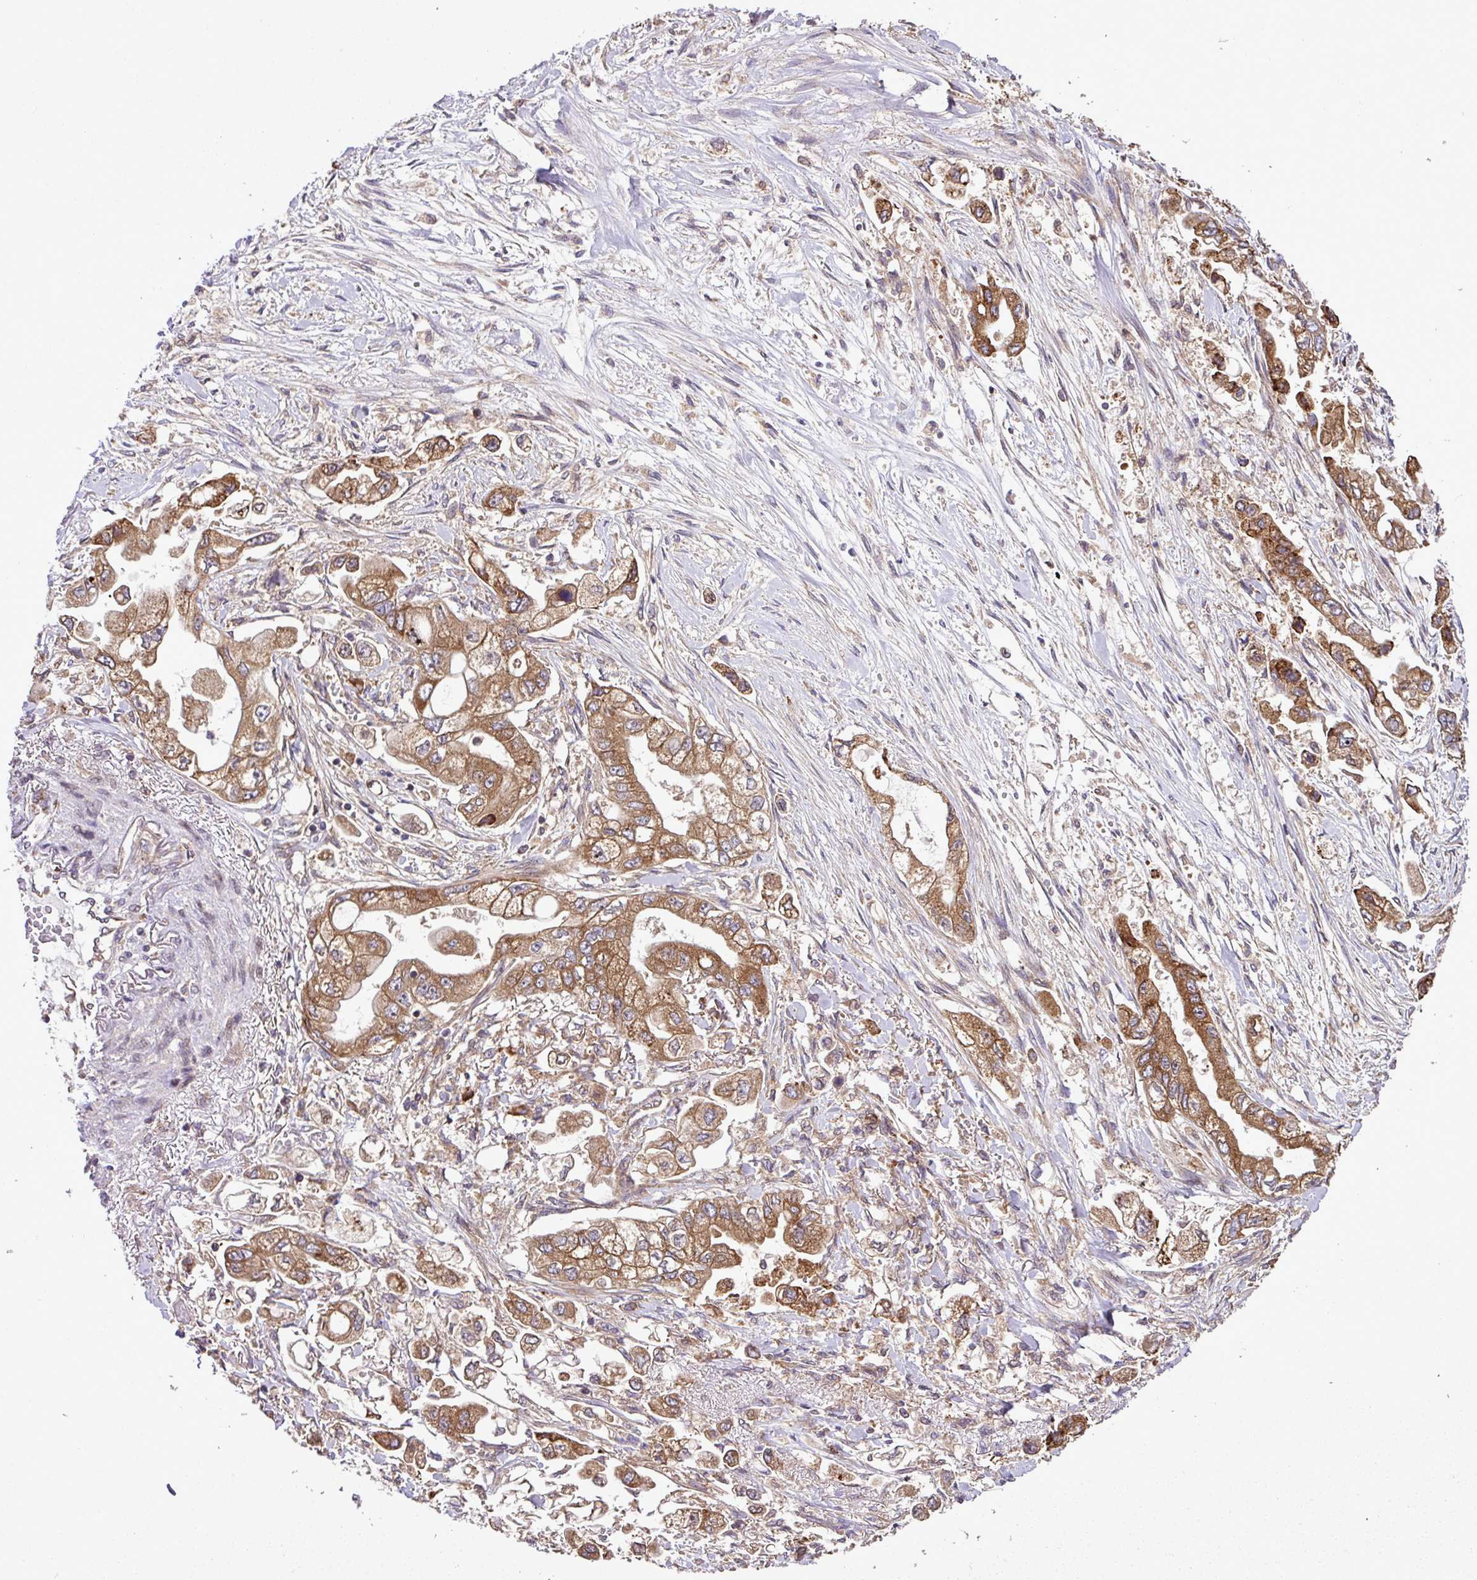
{"staining": {"intensity": "moderate", "quantity": ">75%", "location": "cytoplasmic/membranous"}, "tissue": "stomach cancer", "cell_type": "Tumor cells", "image_type": "cancer", "snomed": [{"axis": "morphology", "description": "Adenocarcinoma, NOS"}, {"axis": "topography", "description": "Stomach"}], "caption": "This is an image of IHC staining of stomach adenocarcinoma, which shows moderate positivity in the cytoplasmic/membranous of tumor cells.", "gene": "DLGAP4", "patient": {"sex": "male", "age": 62}}